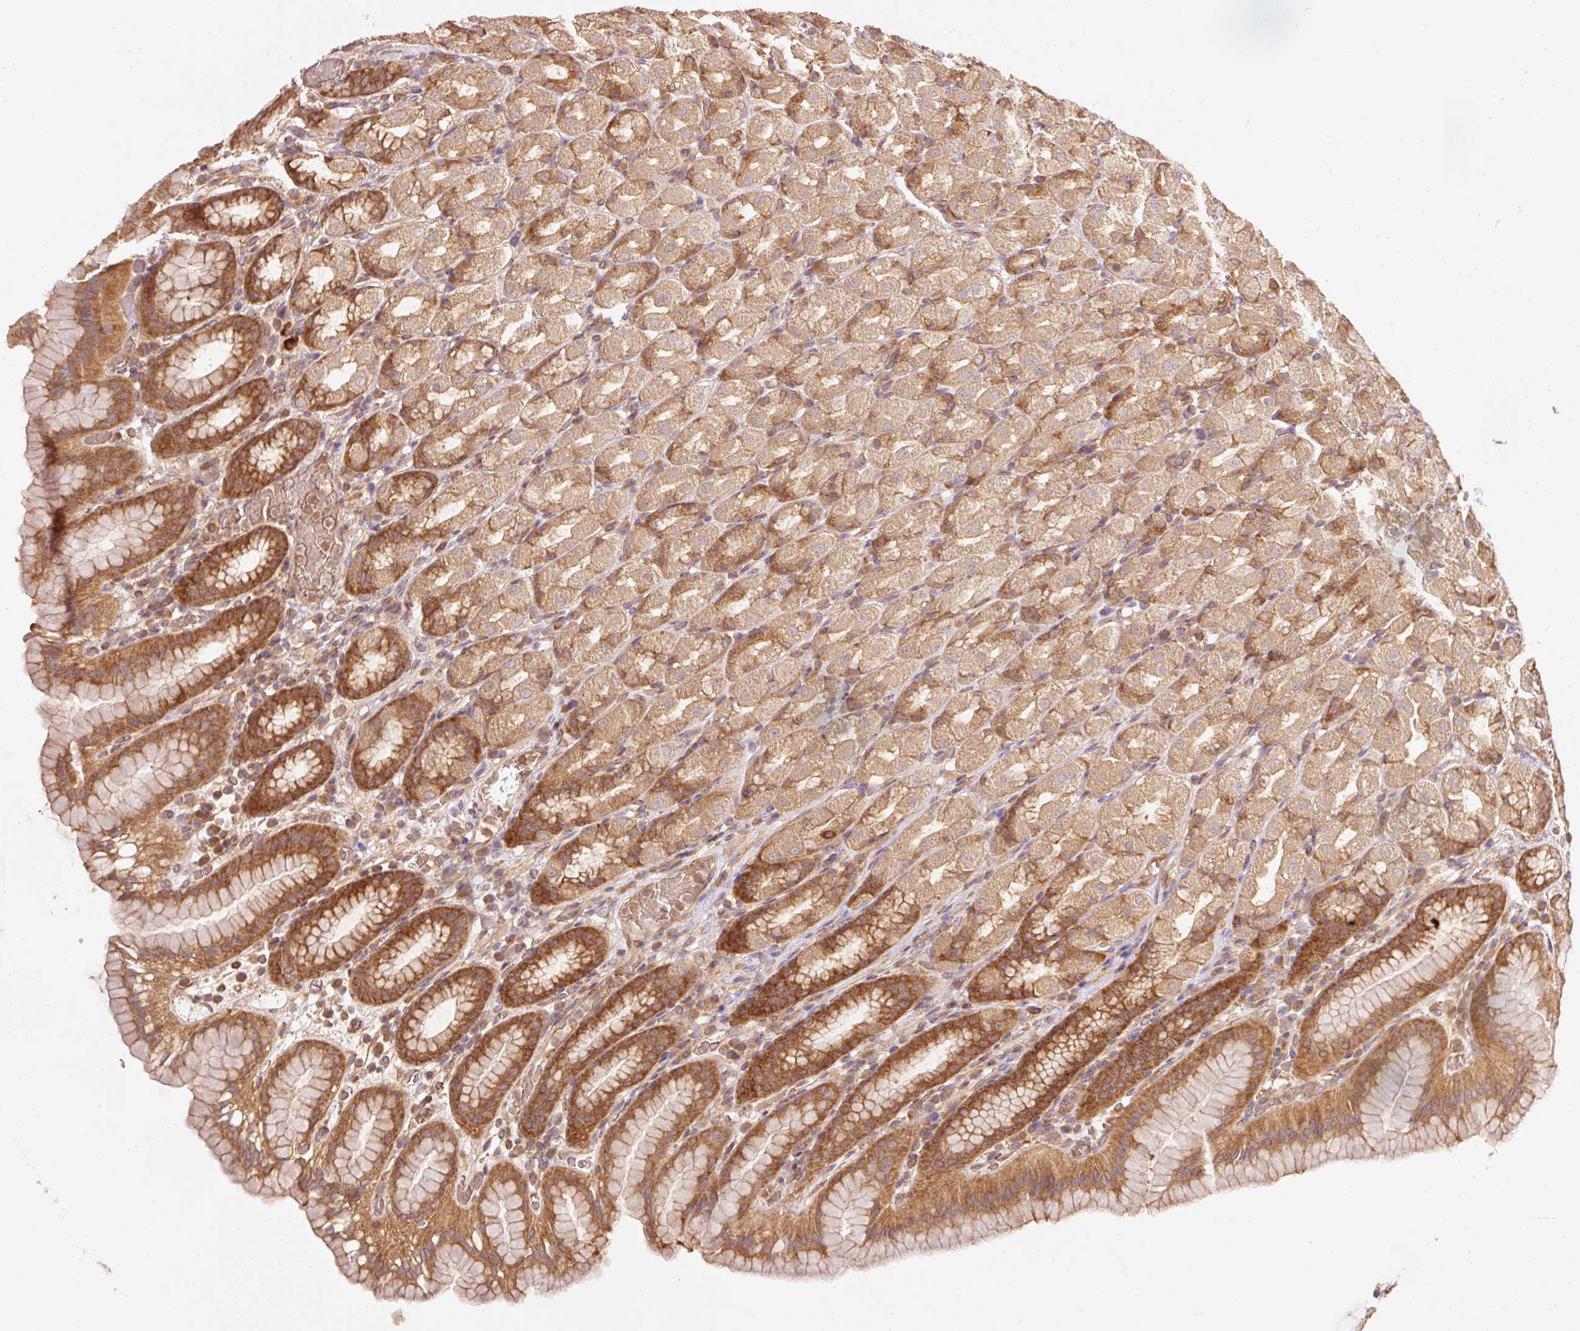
{"staining": {"intensity": "strong", "quantity": "25%-75%", "location": "cytoplasmic/membranous"}, "tissue": "stomach", "cell_type": "Glandular cells", "image_type": "normal", "snomed": [{"axis": "morphology", "description": "Normal tissue, NOS"}, {"axis": "topography", "description": "Stomach, upper"}, {"axis": "topography", "description": "Stomach"}], "caption": "High-magnification brightfield microscopy of unremarkable stomach stained with DAB (3,3'-diaminobenzidine) (brown) and counterstained with hematoxylin (blue). glandular cells exhibit strong cytoplasmic/membranous positivity is appreciated in approximately25%-75% of cells.", "gene": "PDAP1", "patient": {"sex": "male", "age": 68}}